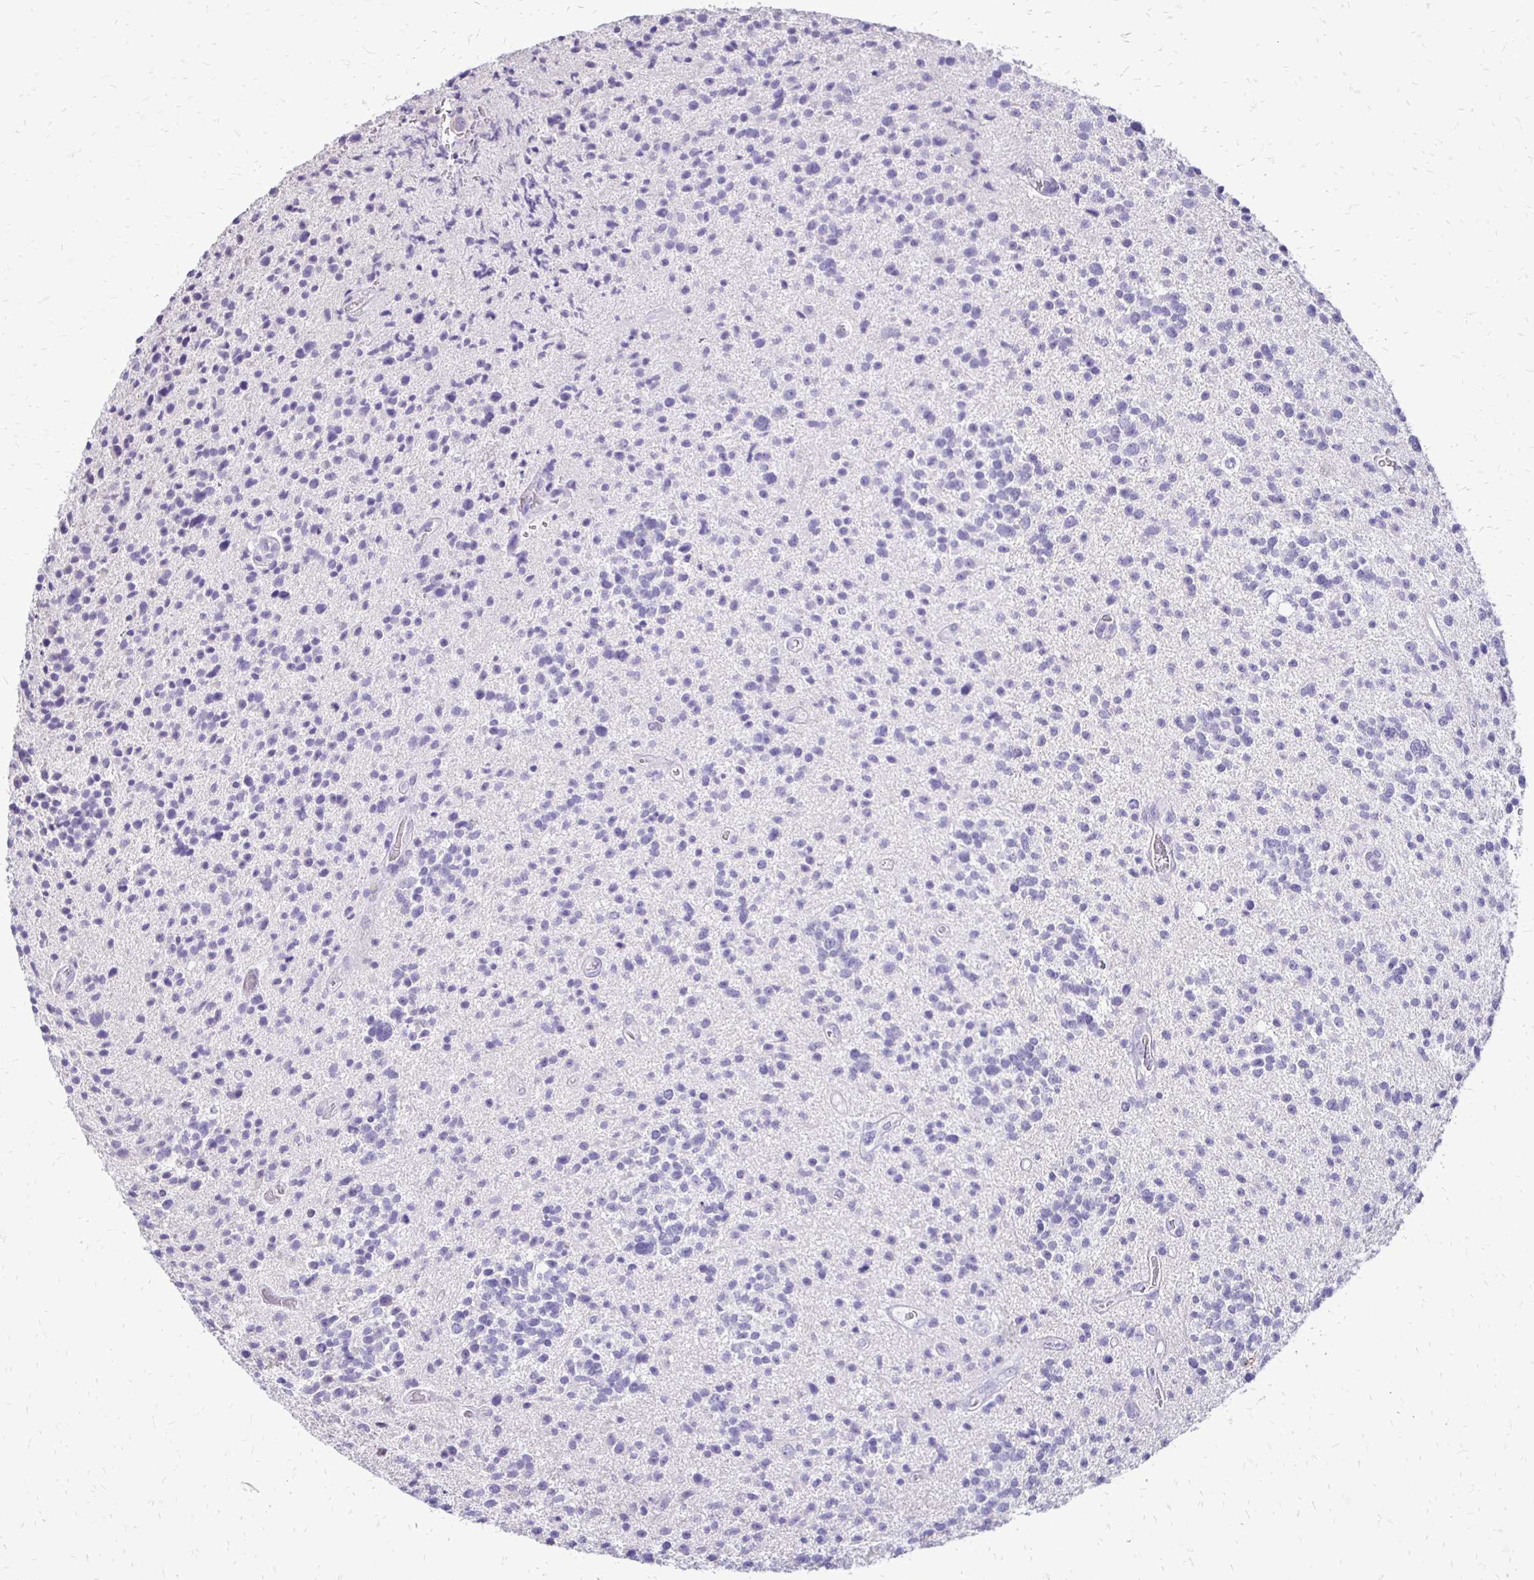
{"staining": {"intensity": "negative", "quantity": "none", "location": "none"}, "tissue": "glioma", "cell_type": "Tumor cells", "image_type": "cancer", "snomed": [{"axis": "morphology", "description": "Glioma, malignant, High grade"}, {"axis": "topography", "description": "Brain"}], "caption": "A micrograph of glioma stained for a protein displays no brown staining in tumor cells.", "gene": "ALPG", "patient": {"sex": "male", "age": 29}}